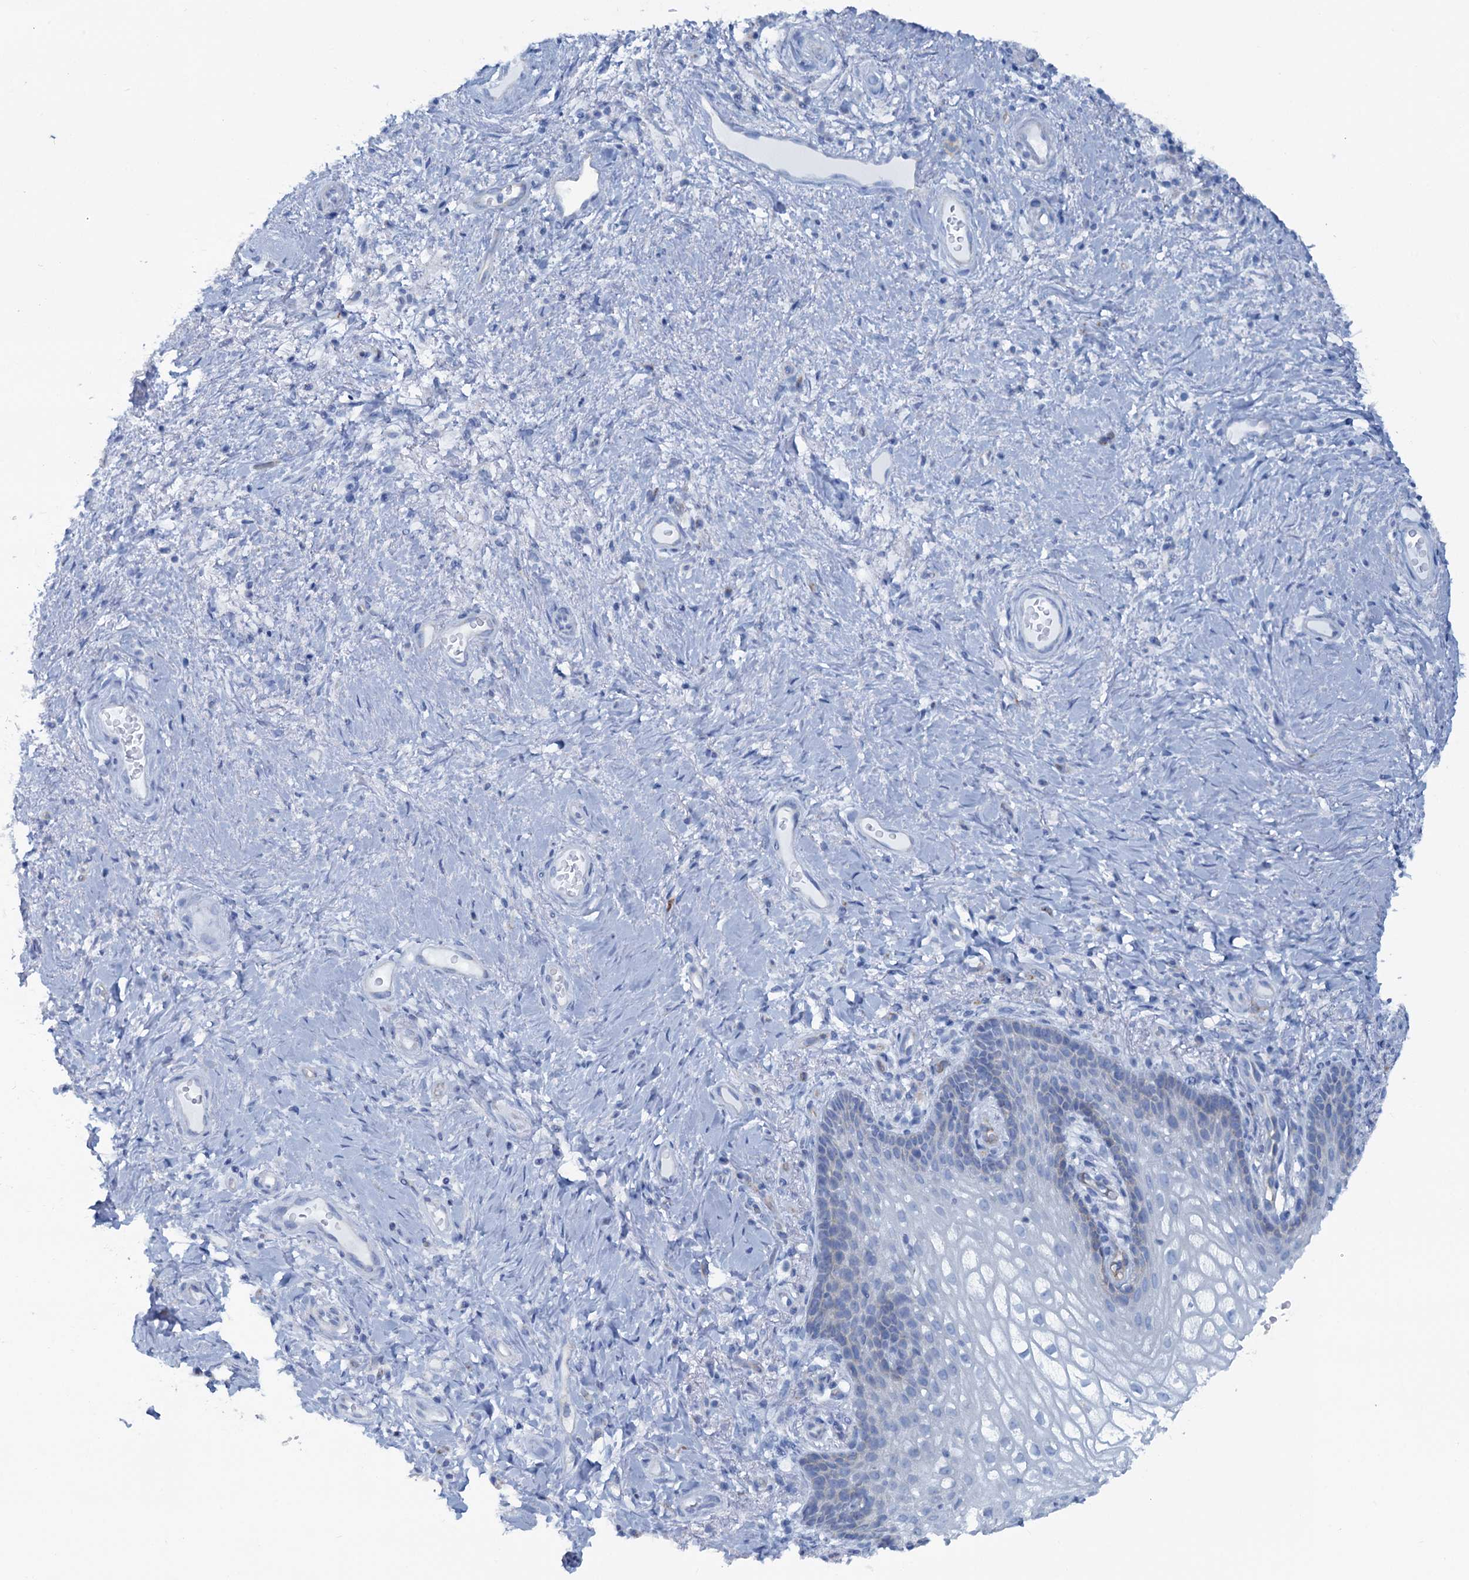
{"staining": {"intensity": "negative", "quantity": "none", "location": "none"}, "tissue": "vagina", "cell_type": "Squamous epithelial cells", "image_type": "normal", "snomed": [{"axis": "morphology", "description": "Normal tissue, NOS"}, {"axis": "topography", "description": "Vagina"}], "caption": "IHC of normal human vagina shows no expression in squamous epithelial cells. (Immunohistochemistry (ihc), brightfield microscopy, high magnification).", "gene": "SLC1A3", "patient": {"sex": "female", "age": 60}}